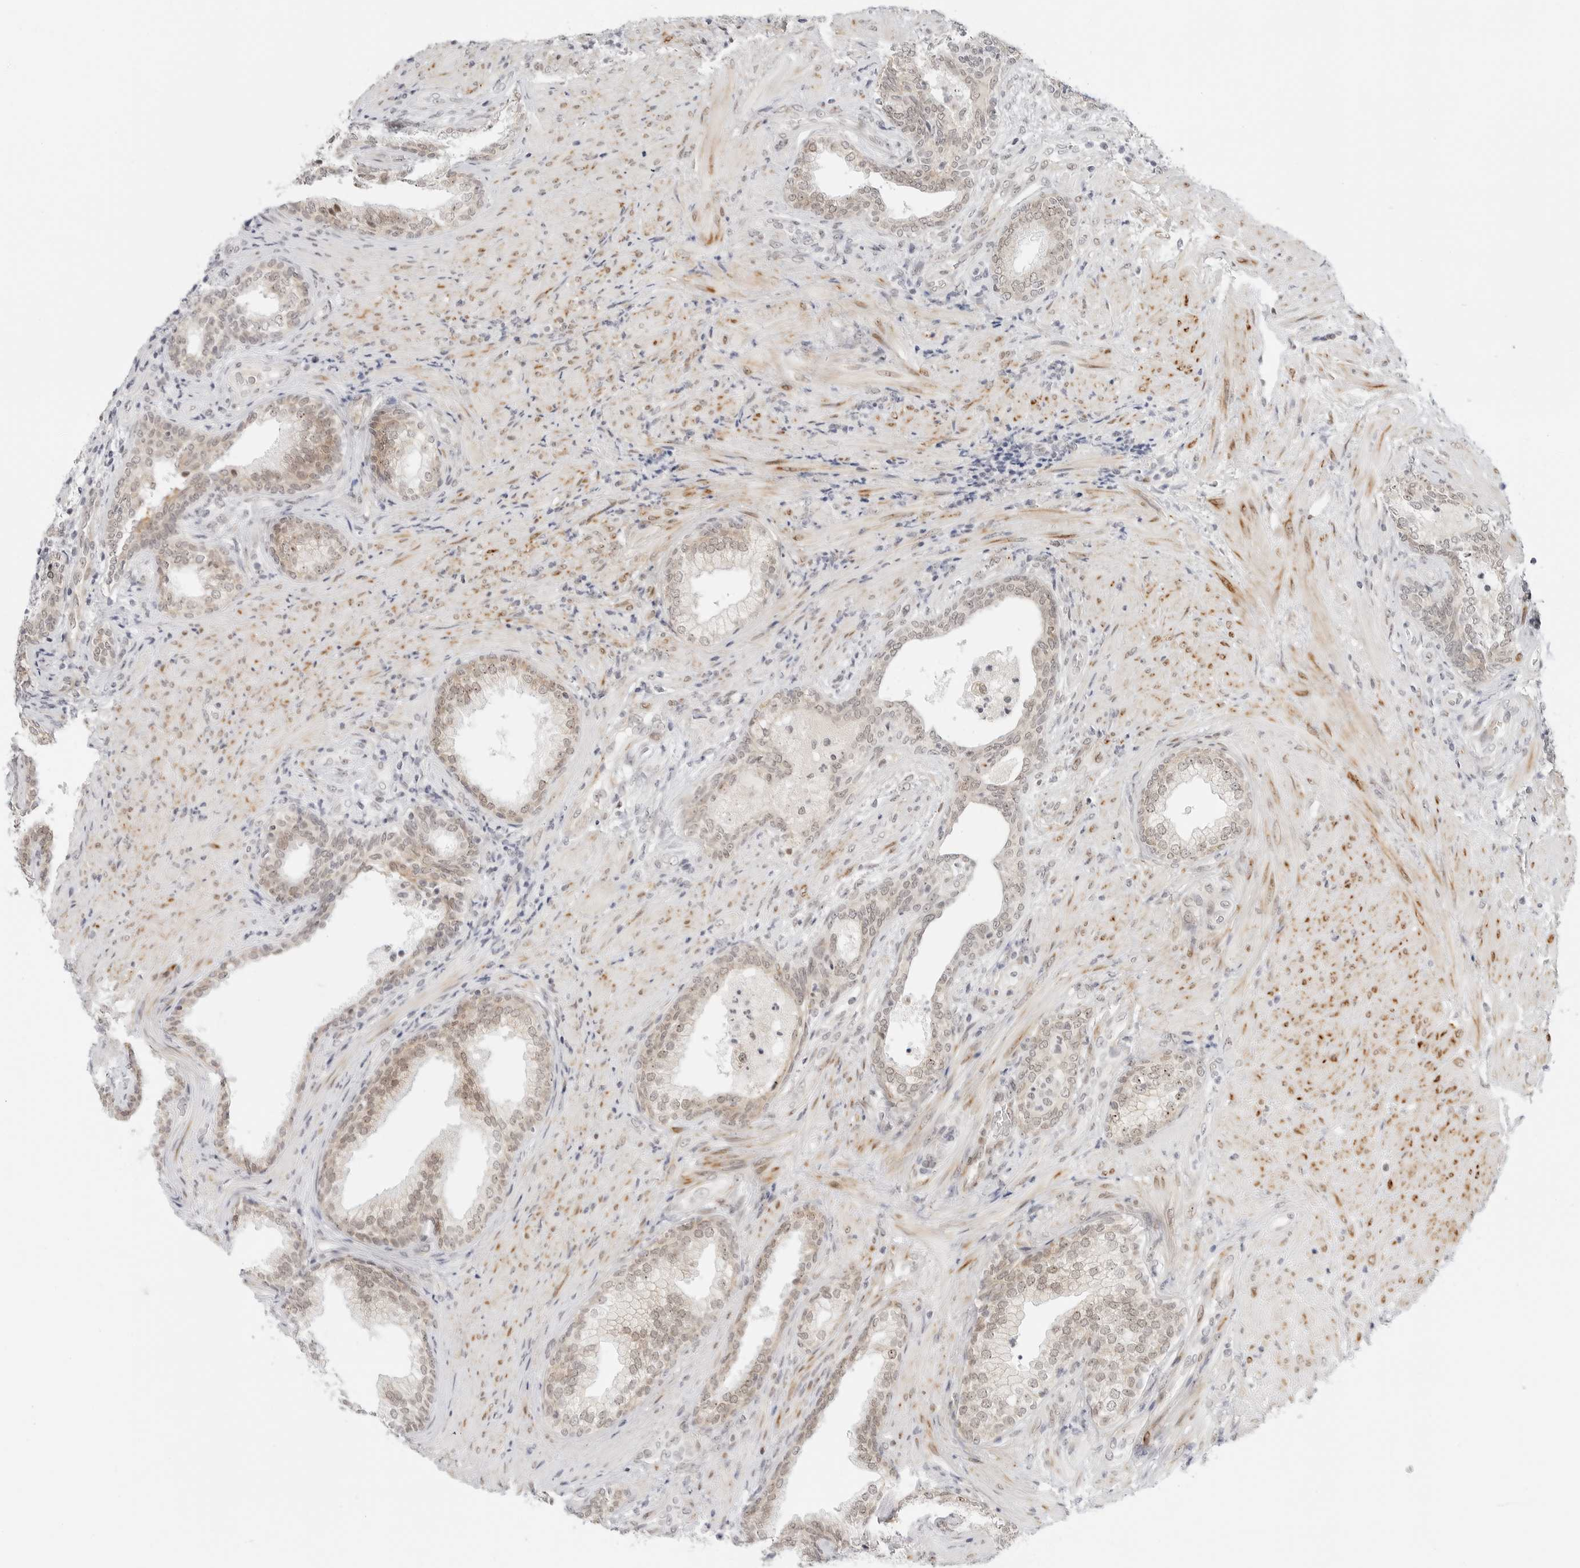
{"staining": {"intensity": "weak", "quantity": ">75%", "location": "nuclear"}, "tissue": "prostate", "cell_type": "Glandular cells", "image_type": "normal", "snomed": [{"axis": "morphology", "description": "Normal tissue, NOS"}, {"axis": "topography", "description": "Prostate"}], "caption": "Benign prostate exhibits weak nuclear positivity in about >75% of glandular cells (DAB IHC with brightfield microscopy, high magnification)..", "gene": "HIPK3", "patient": {"sex": "male", "age": 76}}